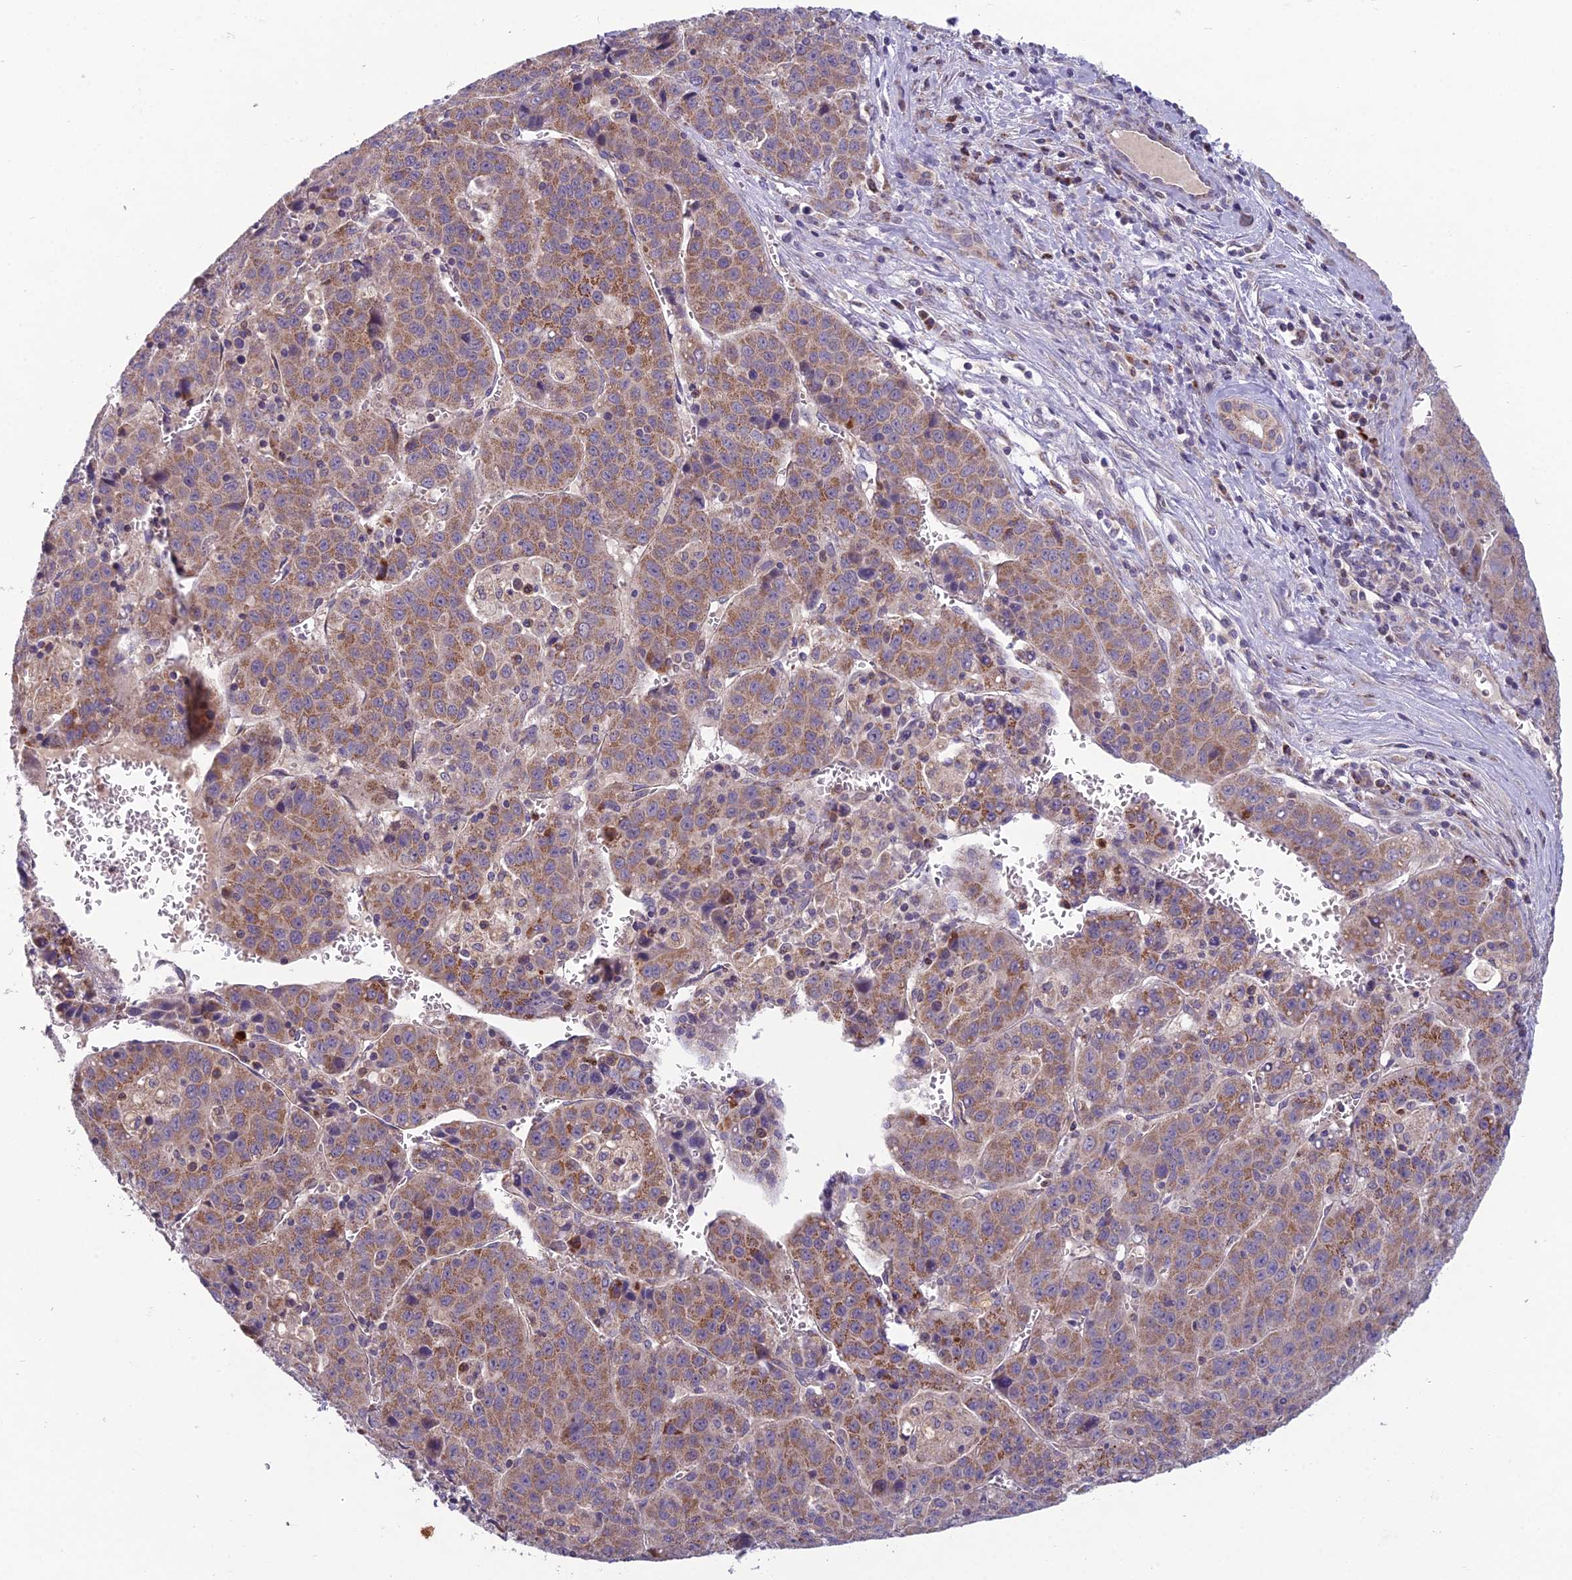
{"staining": {"intensity": "moderate", "quantity": ">75%", "location": "cytoplasmic/membranous"}, "tissue": "liver cancer", "cell_type": "Tumor cells", "image_type": "cancer", "snomed": [{"axis": "morphology", "description": "Carcinoma, Hepatocellular, NOS"}, {"axis": "topography", "description": "Liver"}], "caption": "High-magnification brightfield microscopy of liver cancer stained with DAB (brown) and counterstained with hematoxylin (blue). tumor cells exhibit moderate cytoplasmic/membranous positivity is seen in about>75% of cells. The protein is stained brown, and the nuclei are stained in blue (DAB IHC with brightfield microscopy, high magnification).", "gene": "ENSG00000188897", "patient": {"sex": "female", "age": 53}}